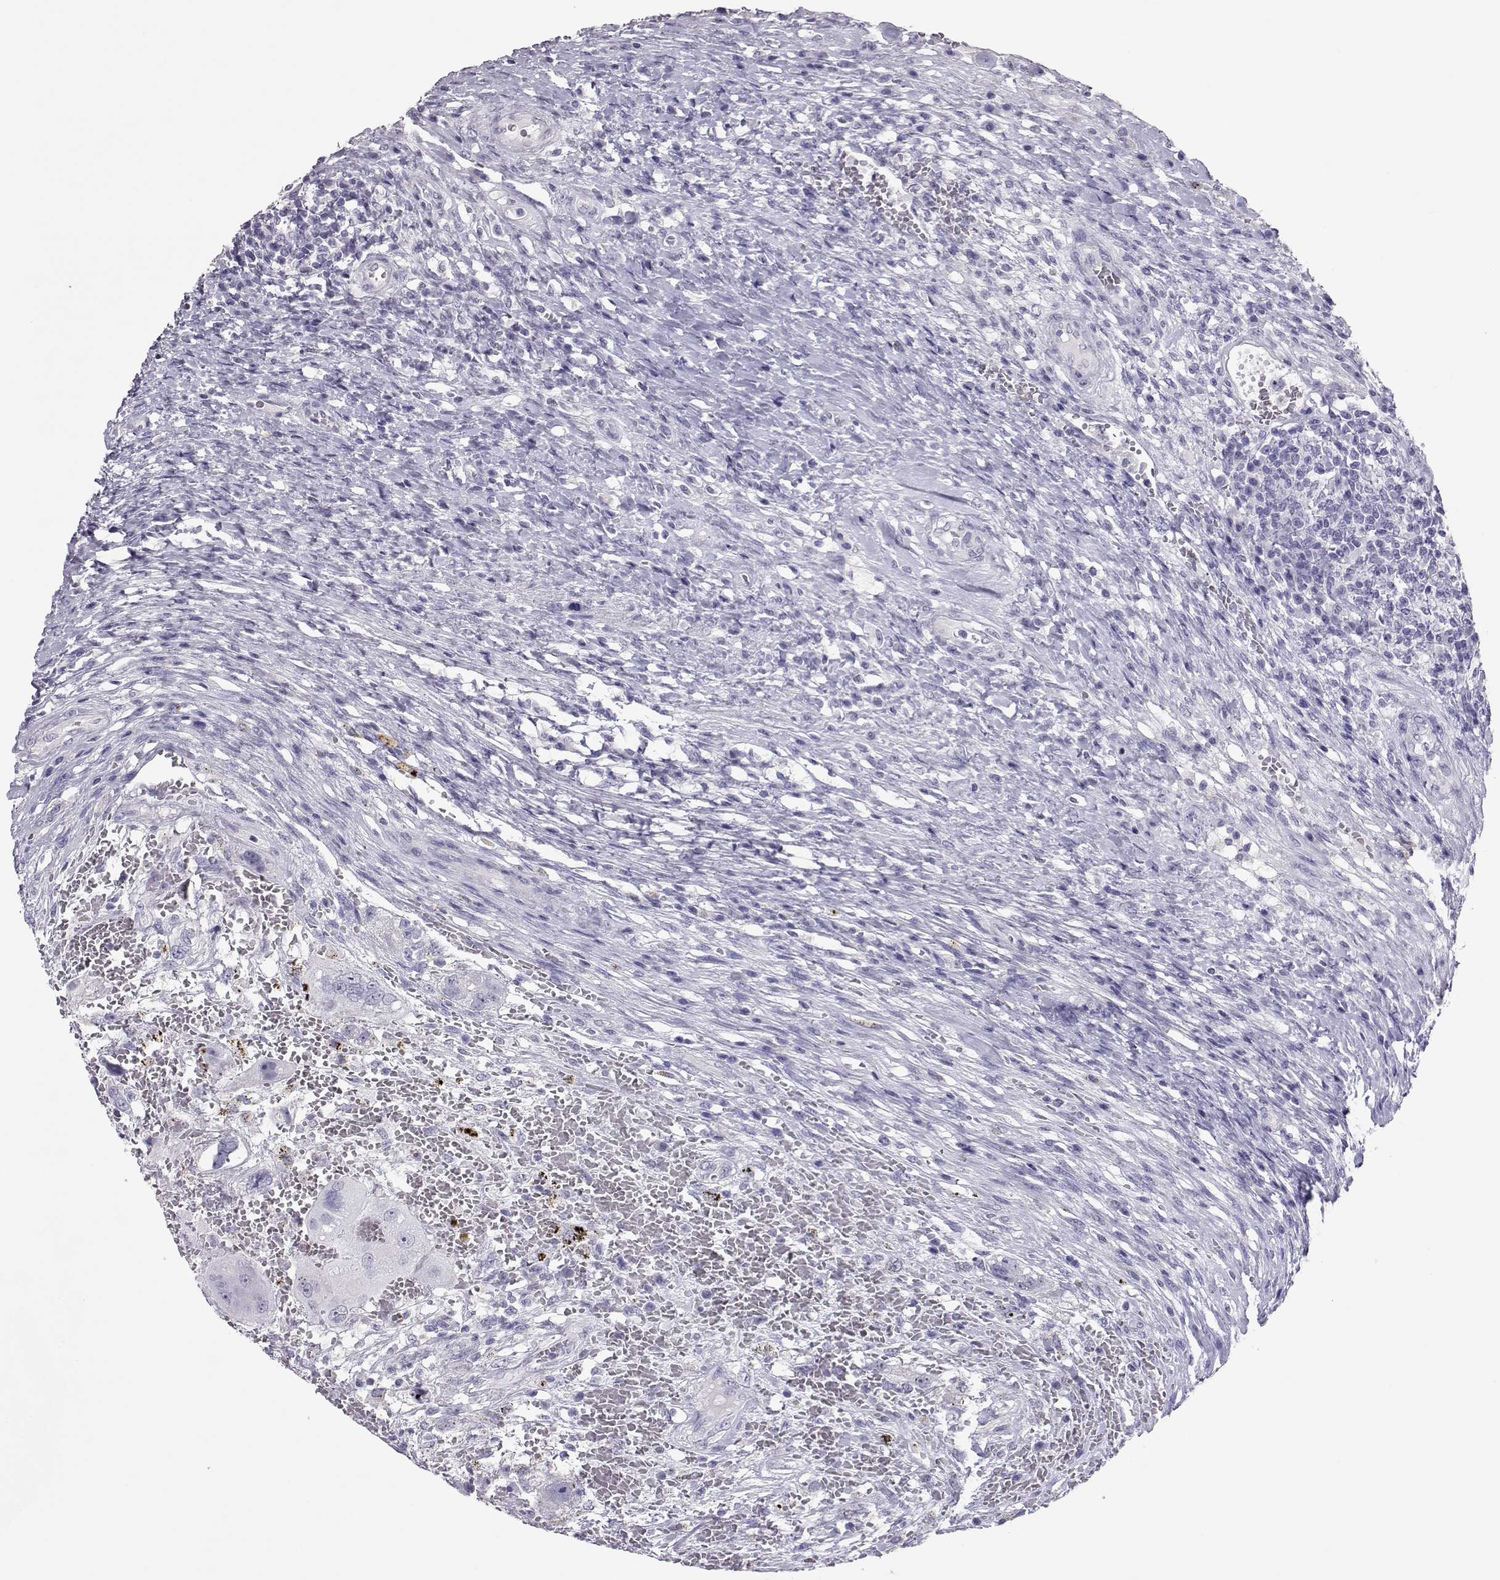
{"staining": {"intensity": "negative", "quantity": "none", "location": "none"}, "tissue": "testis cancer", "cell_type": "Tumor cells", "image_type": "cancer", "snomed": [{"axis": "morphology", "description": "Carcinoma, Embryonal, NOS"}, {"axis": "topography", "description": "Testis"}], "caption": "Tumor cells show no significant expression in testis cancer (embryonal carcinoma).", "gene": "PMCH", "patient": {"sex": "male", "age": 26}}